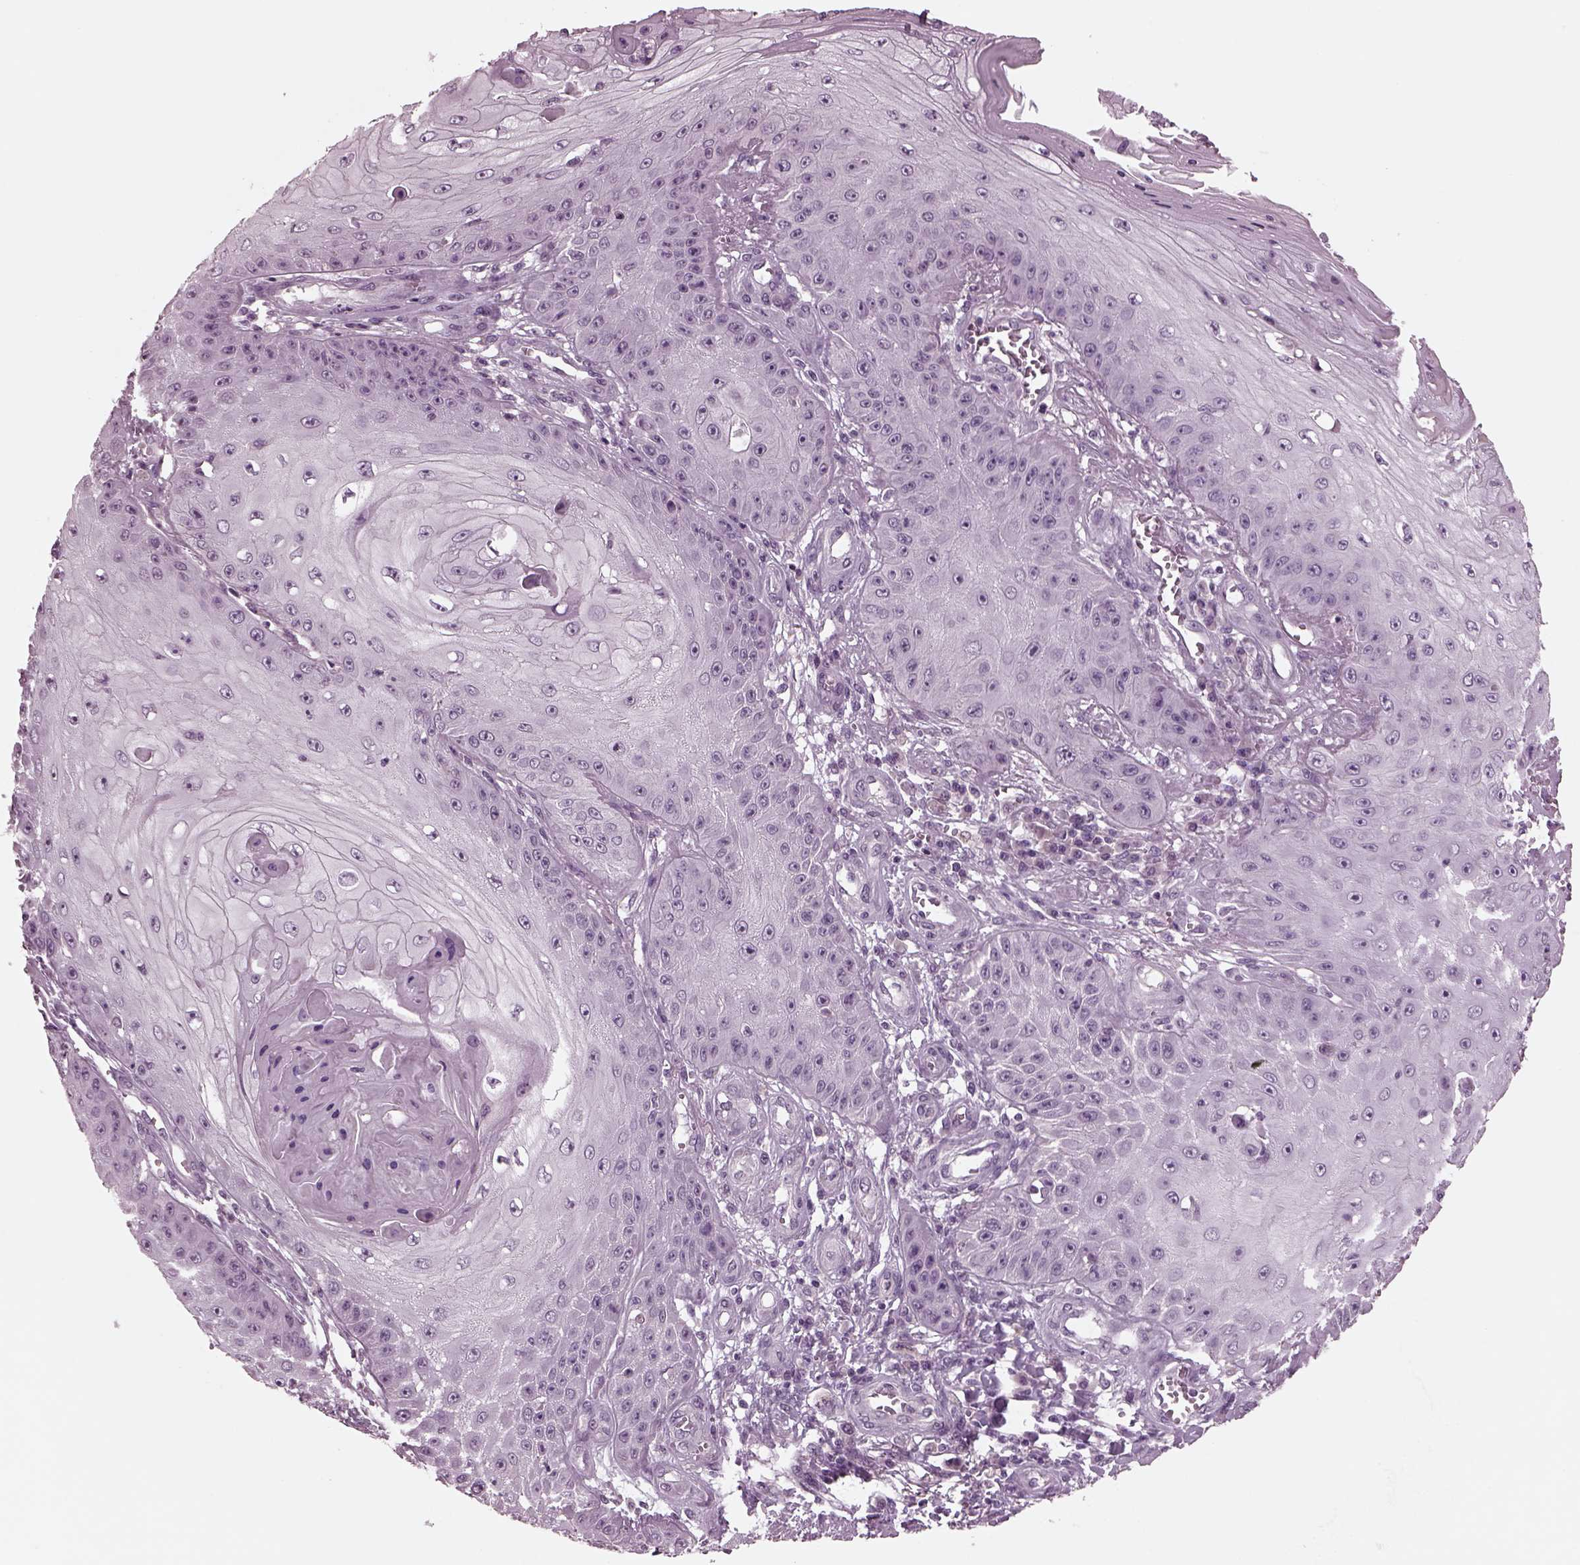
{"staining": {"intensity": "negative", "quantity": "none", "location": "none"}, "tissue": "skin cancer", "cell_type": "Tumor cells", "image_type": "cancer", "snomed": [{"axis": "morphology", "description": "Squamous cell carcinoma, NOS"}, {"axis": "topography", "description": "Skin"}], "caption": "Immunohistochemistry (IHC) photomicrograph of skin cancer (squamous cell carcinoma) stained for a protein (brown), which displays no expression in tumor cells.", "gene": "CLCN4", "patient": {"sex": "male", "age": 70}}